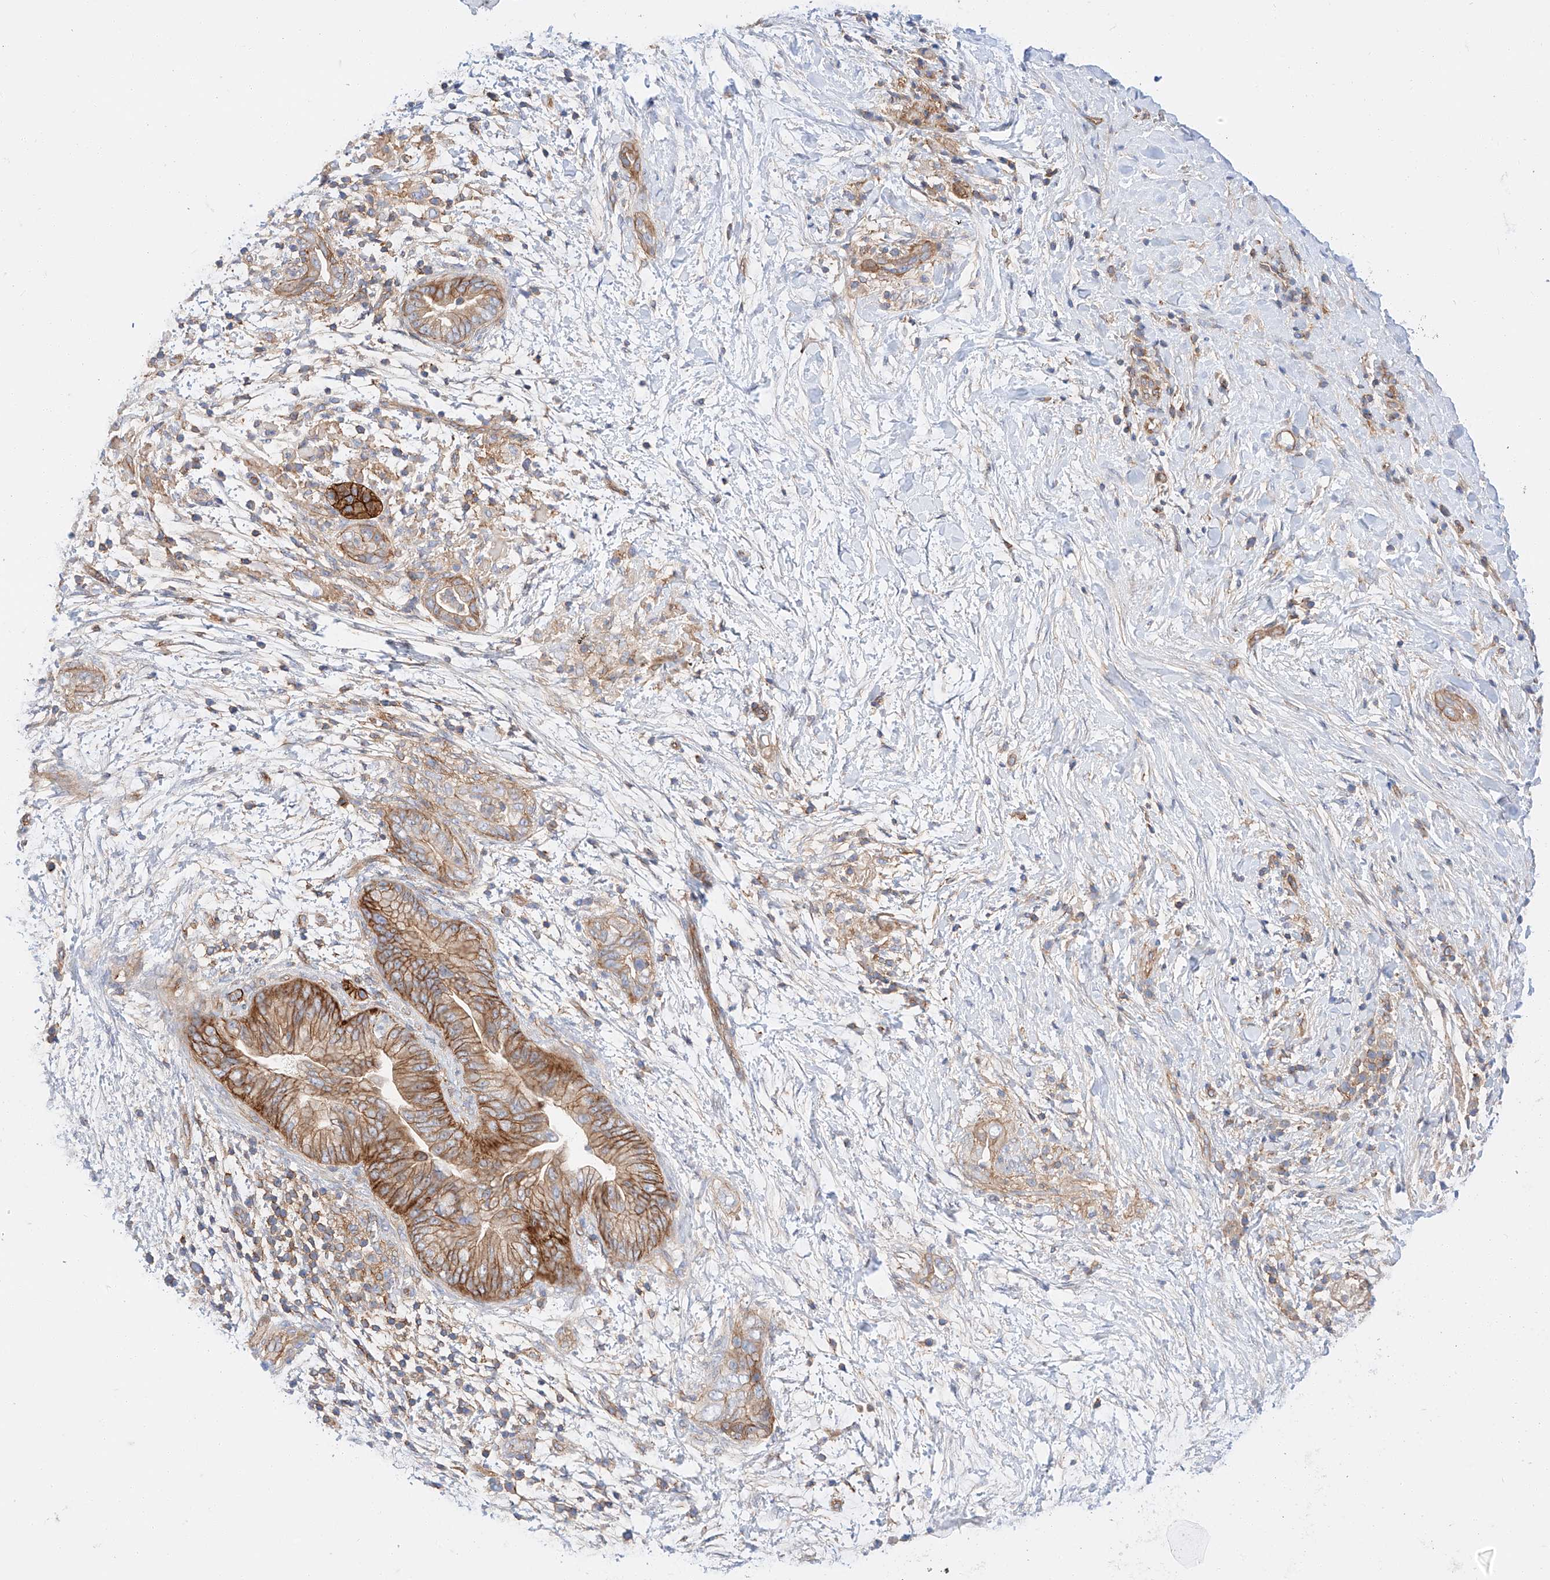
{"staining": {"intensity": "moderate", "quantity": ">75%", "location": "cytoplasmic/membranous"}, "tissue": "pancreatic cancer", "cell_type": "Tumor cells", "image_type": "cancer", "snomed": [{"axis": "morphology", "description": "Adenocarcinoma, NOS"}, {"axis": "topography", "description": "Pancreas"}], "caption": "DAB immunohistochemical staining of adenocarcinoma (pancreatic) demonstrates moderate cytoplasmic/membranous protein expression in approximately >75% of tumor cells.", "gene": "HAUS4", "patient": {"sex": "male", "age": 75}}